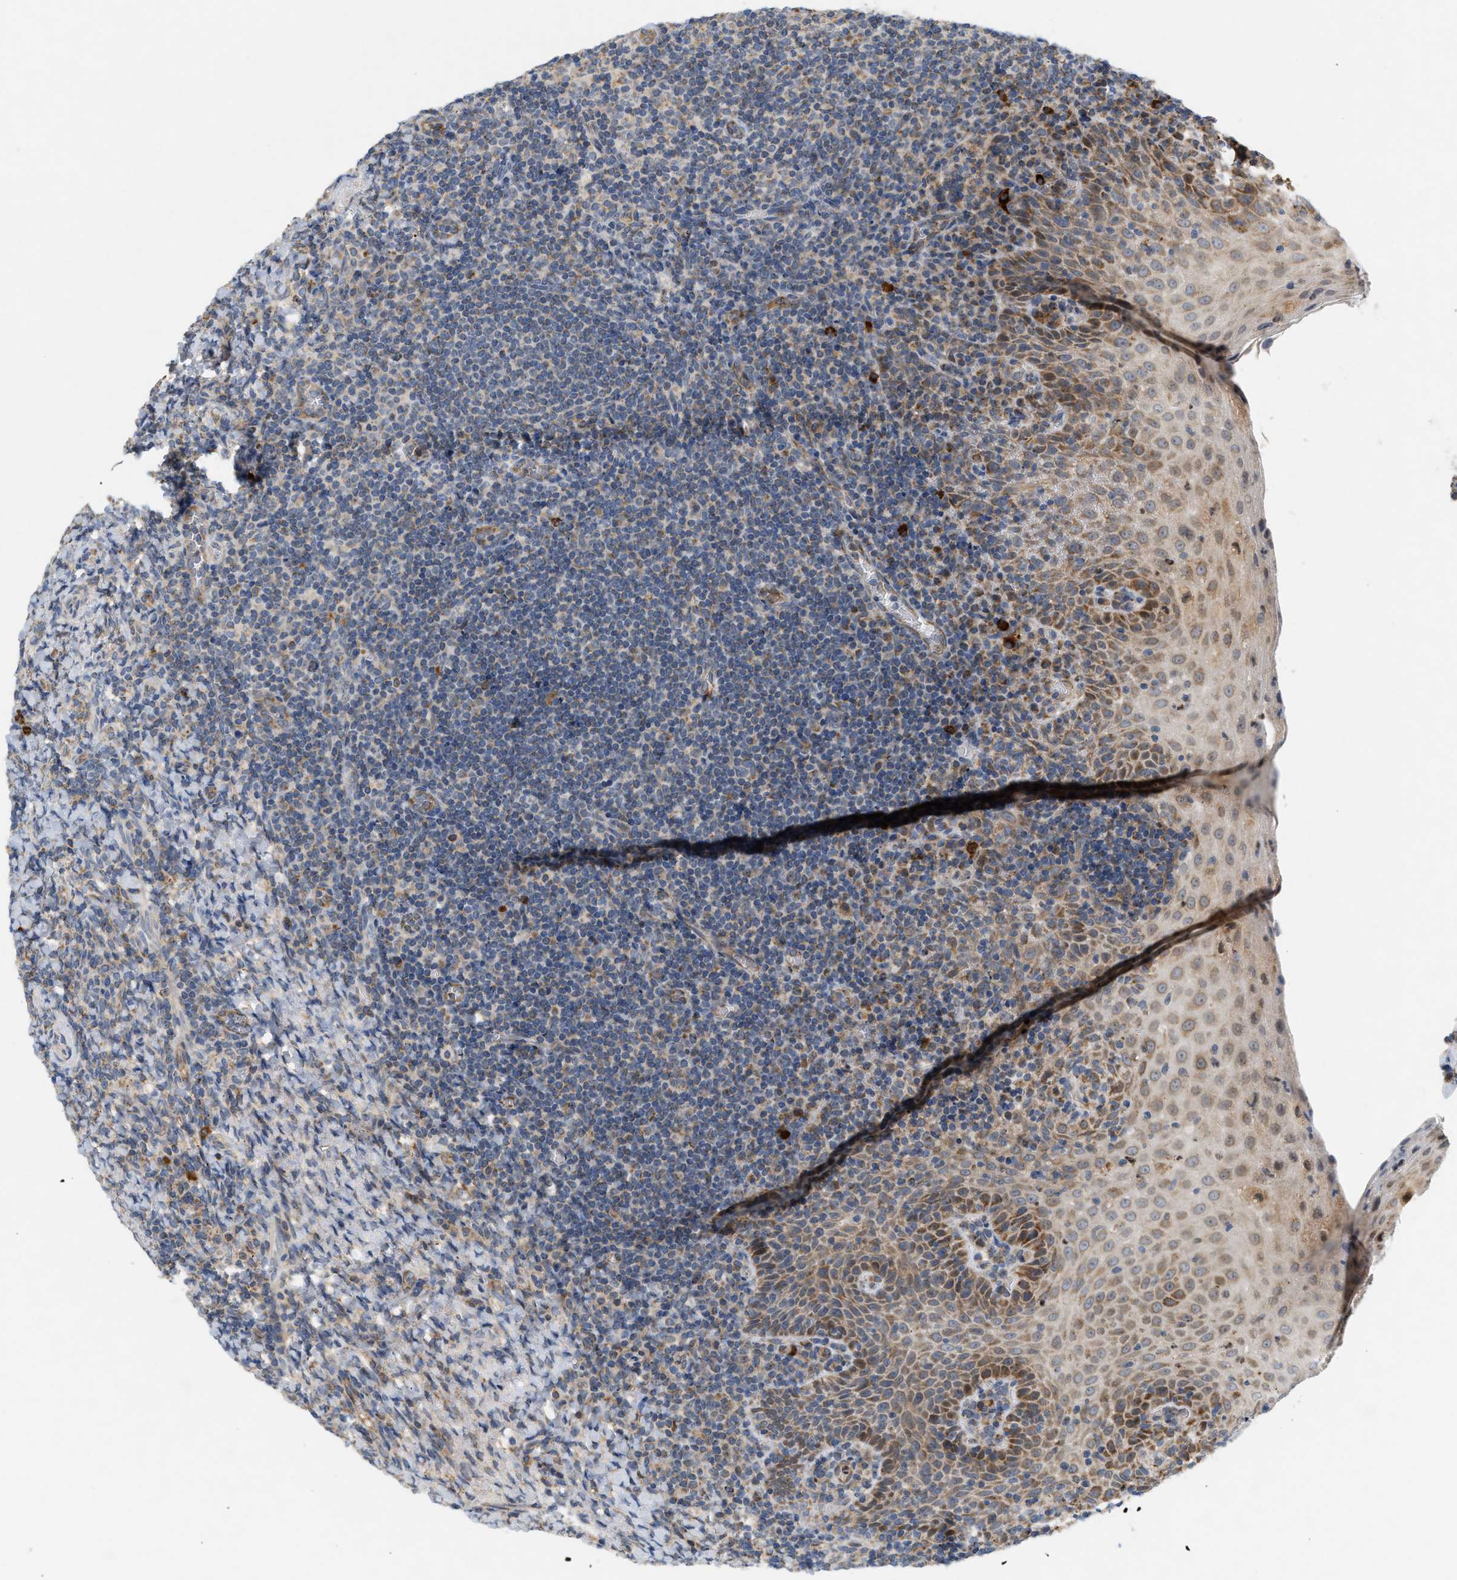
{"staining": {"intensity": "moderate", "quantity": ">75%", "location": "cytoplasmic/membranous"}, "tissue": "tonsil", "cell_type": "Germinal center cells", "image_type": "normal", "snomed": [{"axis": "morphology", "description": "Normal tissue, NOS"}, {"axis": "topography", "description": "Tonsil"}], "caption": "IHC of benign human tonsil demonstrates medium levels of moderate cytoplasmic/membranous expression in approximately >75% of germinal center cells.", "gene": "MCU", "patient": {"sex": "male", "age": 37}}